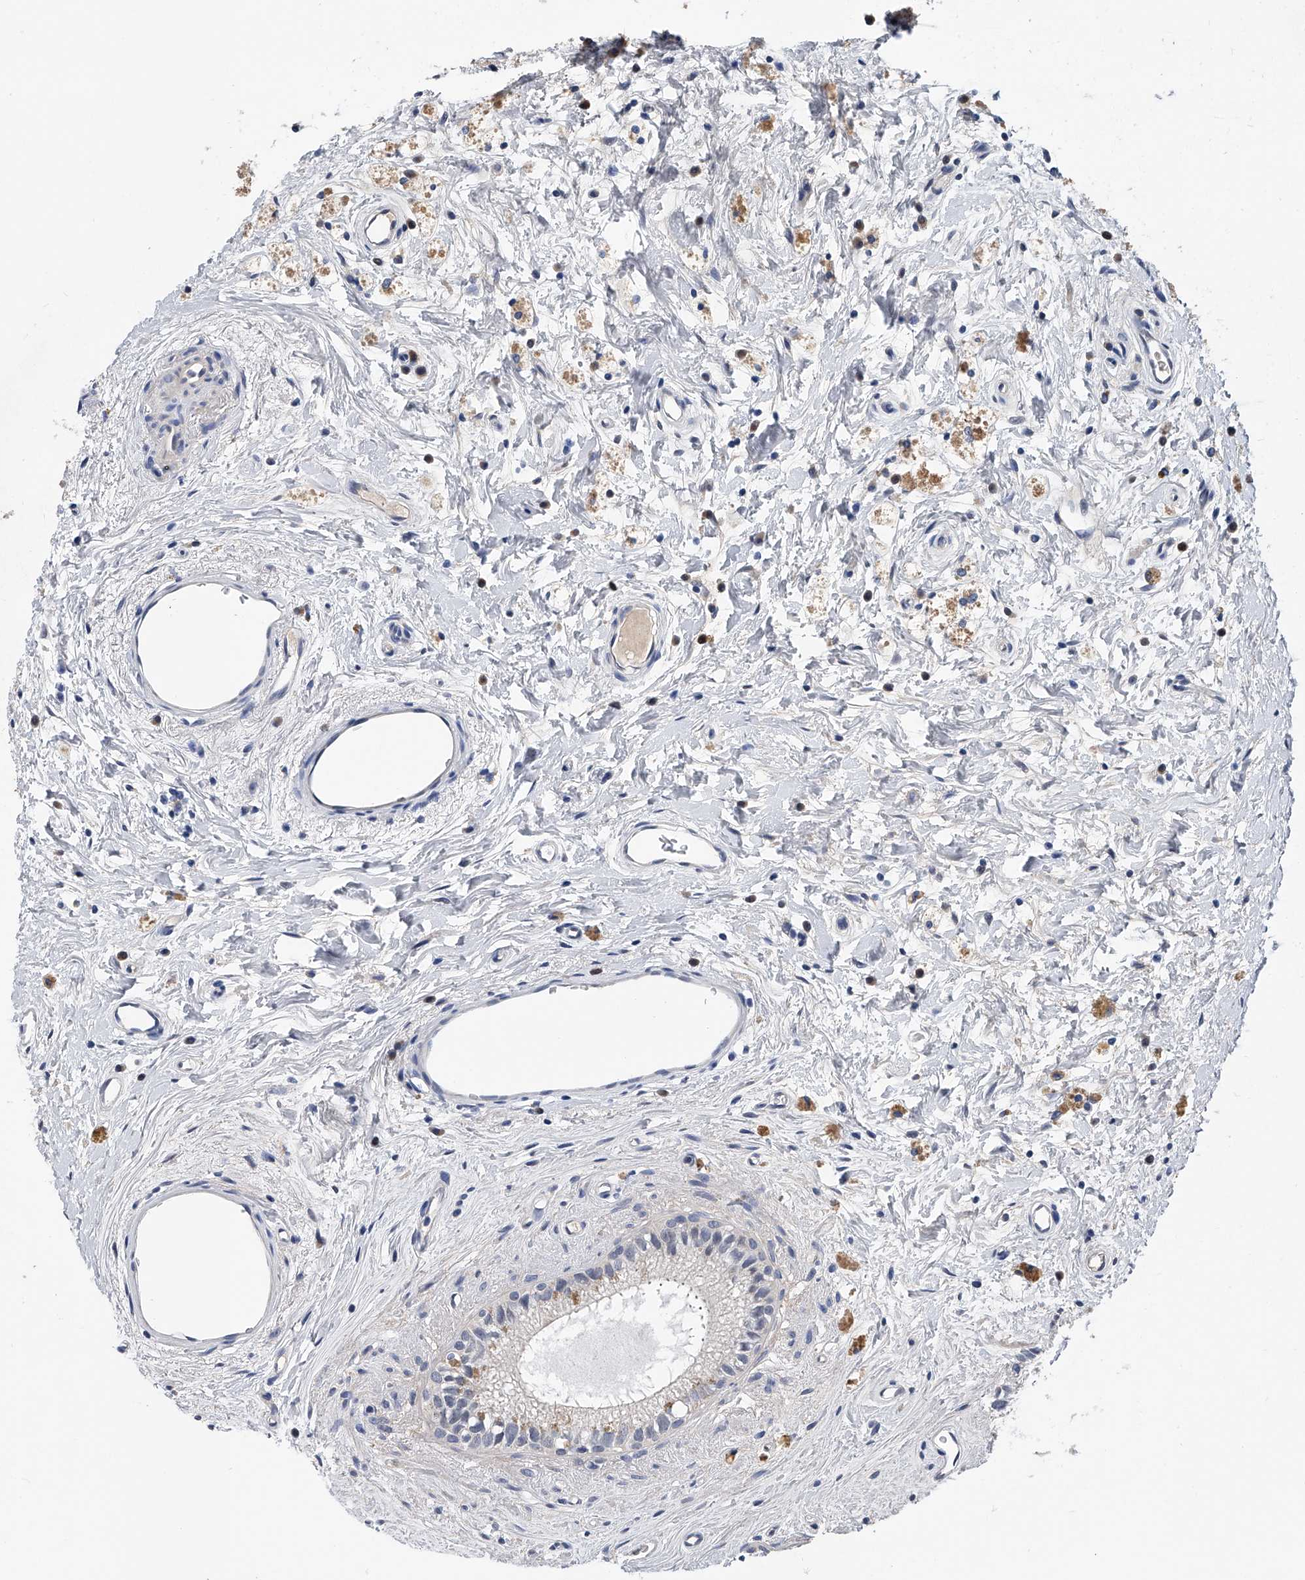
{"staining": {"intensity": "negative", "quantity": "none", "location": "none"}, "tissue": "epididymis", "cell_type": "Glandular cells", "image_type": "normal", "snomed": [{"axis": "morphology", "description": "Normal tissue, NOS"}, {"axis": "topography", "description": "Epididymis"}], "caption": "A high-resolution photomicrograph shows IHC staining of benign epididymis, which displays no significant positivity in glandular cells.", "gene": "PGM3", "patient": {"sex": "male", "age": 80}}